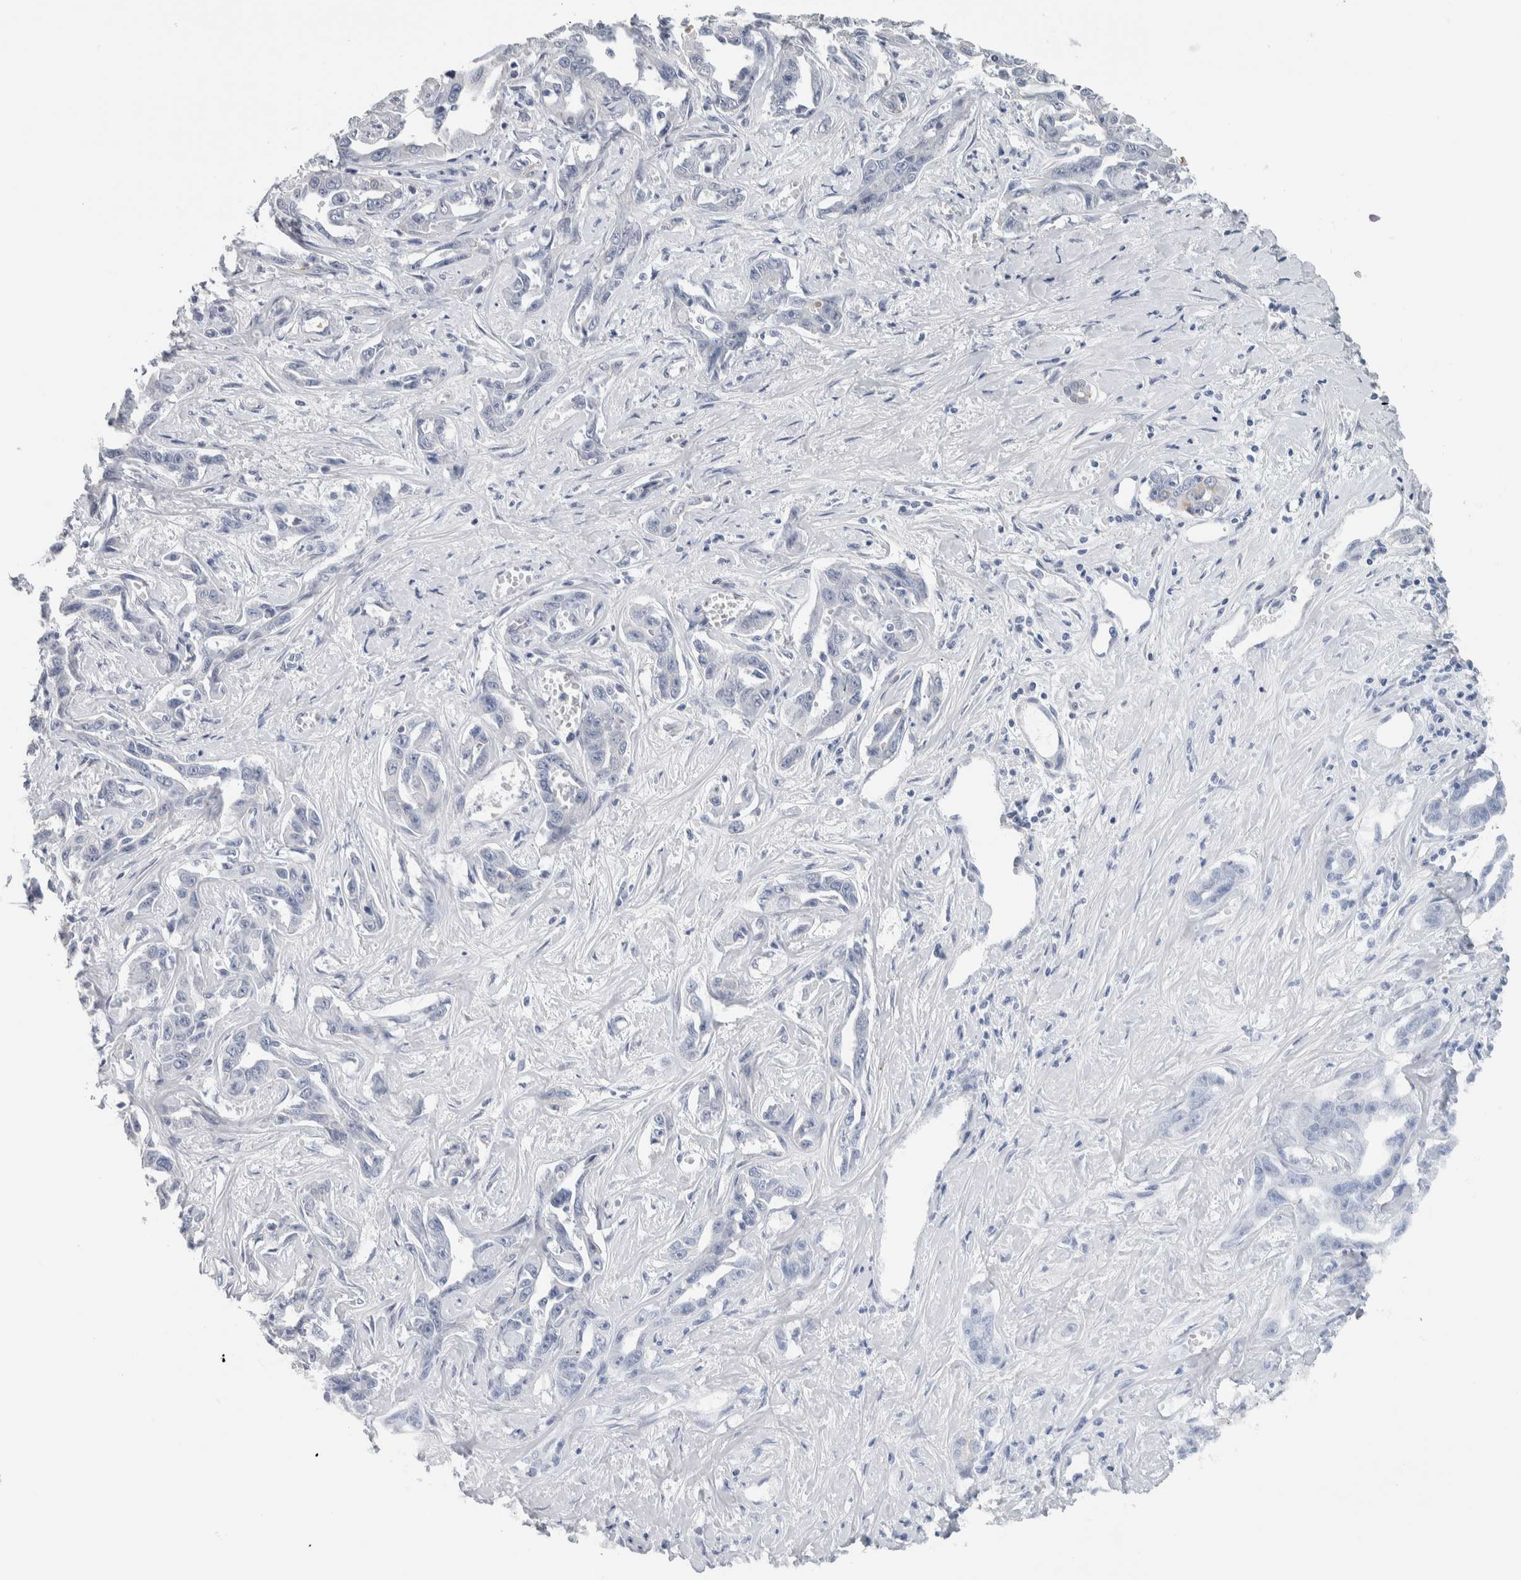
{"staining": {"intensity": "negative", "quantity": "none", "location": "none"}, "tissue": "liver cancer", "cell_type": "Tumor cells", "image_type": "cancer", "snomed": [{"axis": "morphology", "description": "Cholangiocarcinoma"}, {"axis": "topography", "description": "Liver"}], "caption": "Tumor cells show no significant staining in liver cholangiocarcinoma. Nuclei are stained in blue.", "gene": "NEFM", "patient": {"sex": "male", "age": 59}}